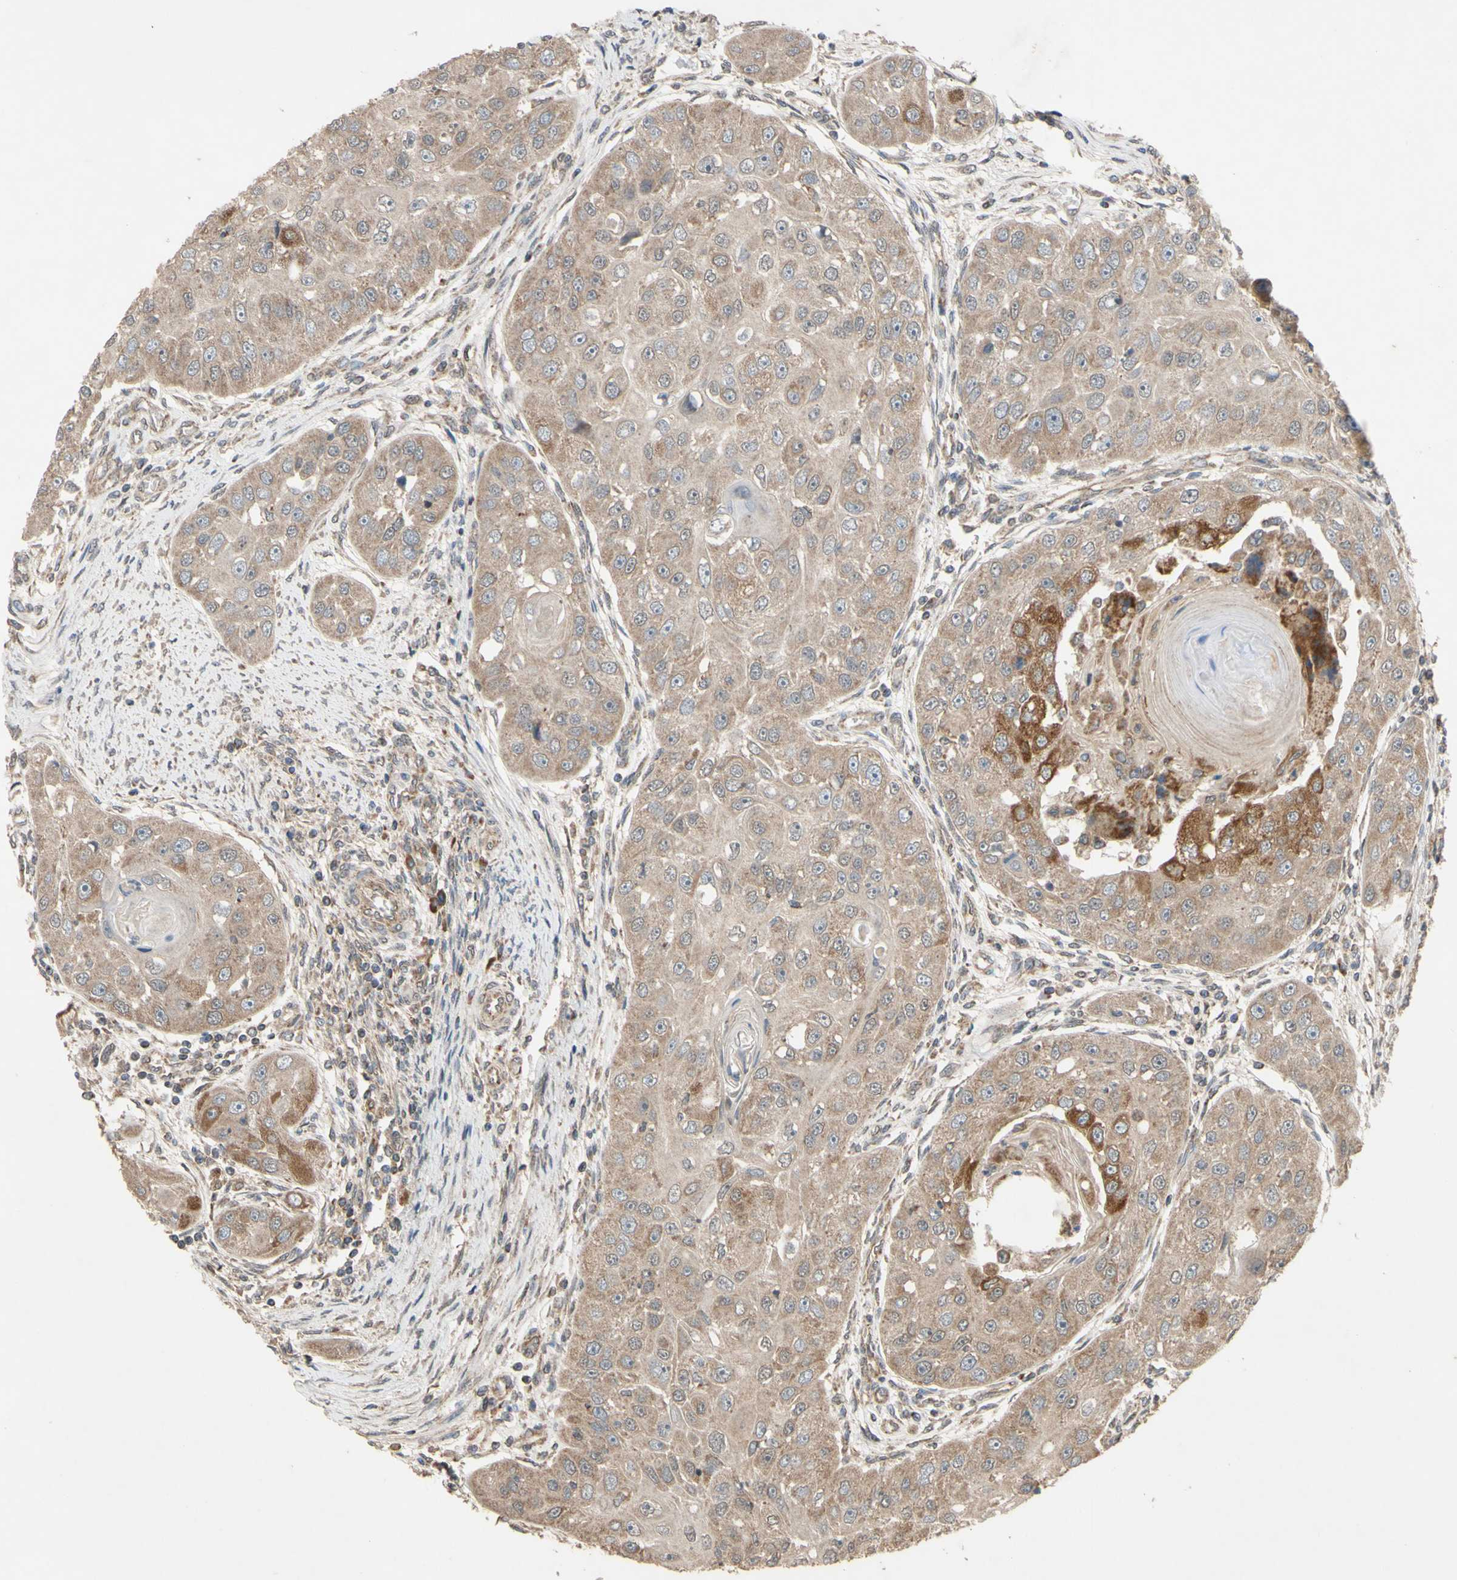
{"staining": {"intensity": "weak", "quantity": ">75%", "location": "cytoplasmic/membranous"}, "tissue": "head and neck cancer", "cell_type": "Tumor cells", "image_type": "cancer", "snomed": [{"axis": "morphology", "description": "Normal tissue, NOS"}, {"axis": "morphology", "description": "Squamous cell carcinoma, NOS"}, {"axis": "topography", "description": "Skeletal muscle"}, {"axis": "topography", "description": "Head-Neck"}], "caption": "Head and neck cancer stained with a brown dye exhibits weak cytoplasmic/membranous positive positivity in about >75% of tumor cells.", "gene": "CD164", "patient": {"sex": "male", "age": 51}}